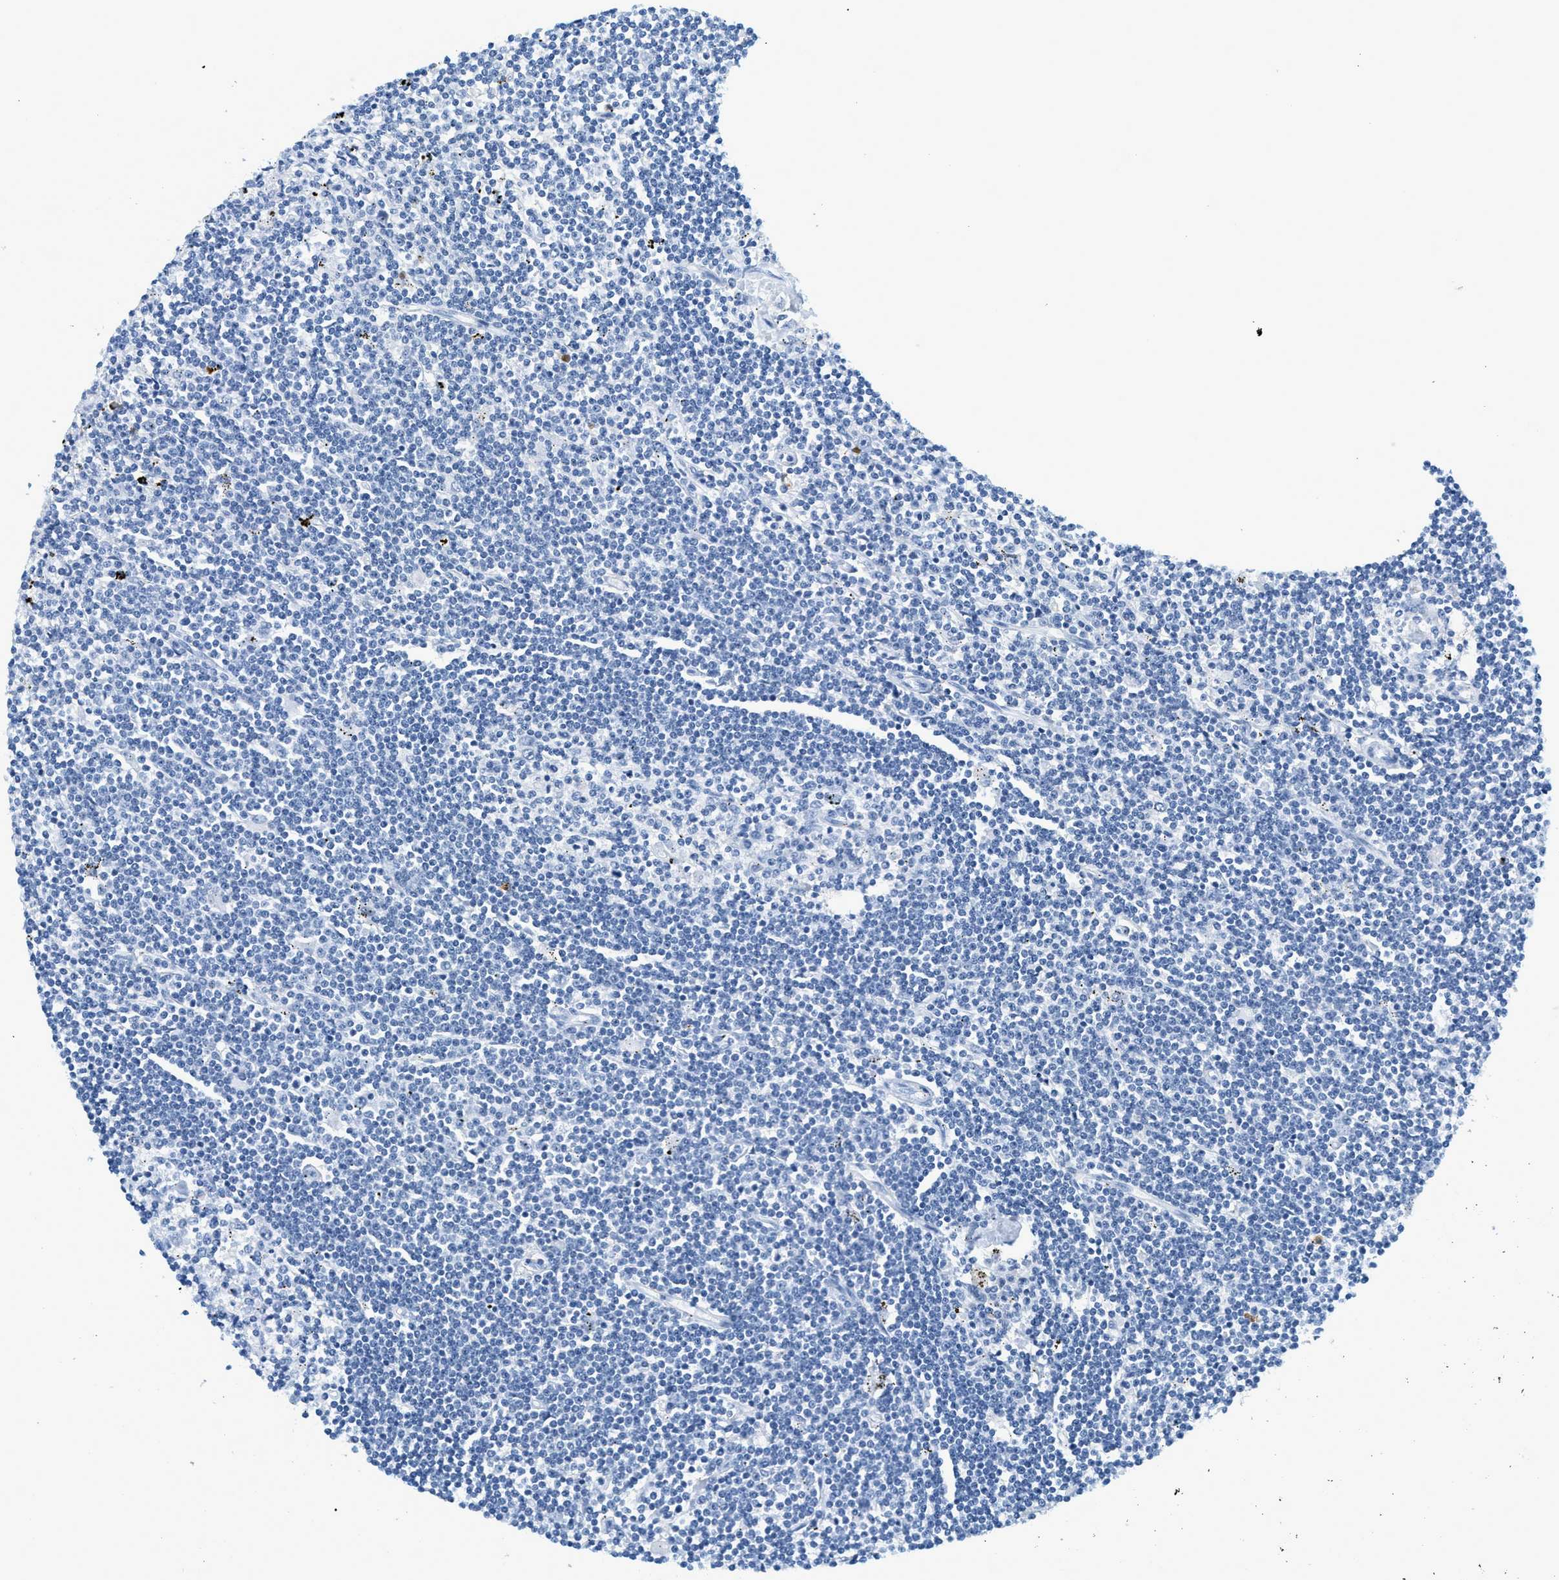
{"staining": {"intensity": "negative", "quantity": "none", "location": "none"}, "tissue": "lymphoma", "cell_type": "Tumor cells", "image_type": "cancer", "snomed": [{"axis": "morphology", "description": "Malignant lymphoma, non-Hodgkin's type, Low grade"}, {"axis": "topography", "description": "Spleen"}], "caption": "This is a image of immunohistochemistry (IHC) staining of lymphoma, which shows no expression in tumor cells. Brightfield microscopy of immunohistochemistry stained with DAB (brown) and hematoxylin (blue), captured at high magnification.", "gene": "LCN2", "patient": {"sex": "male", "age": 76}}